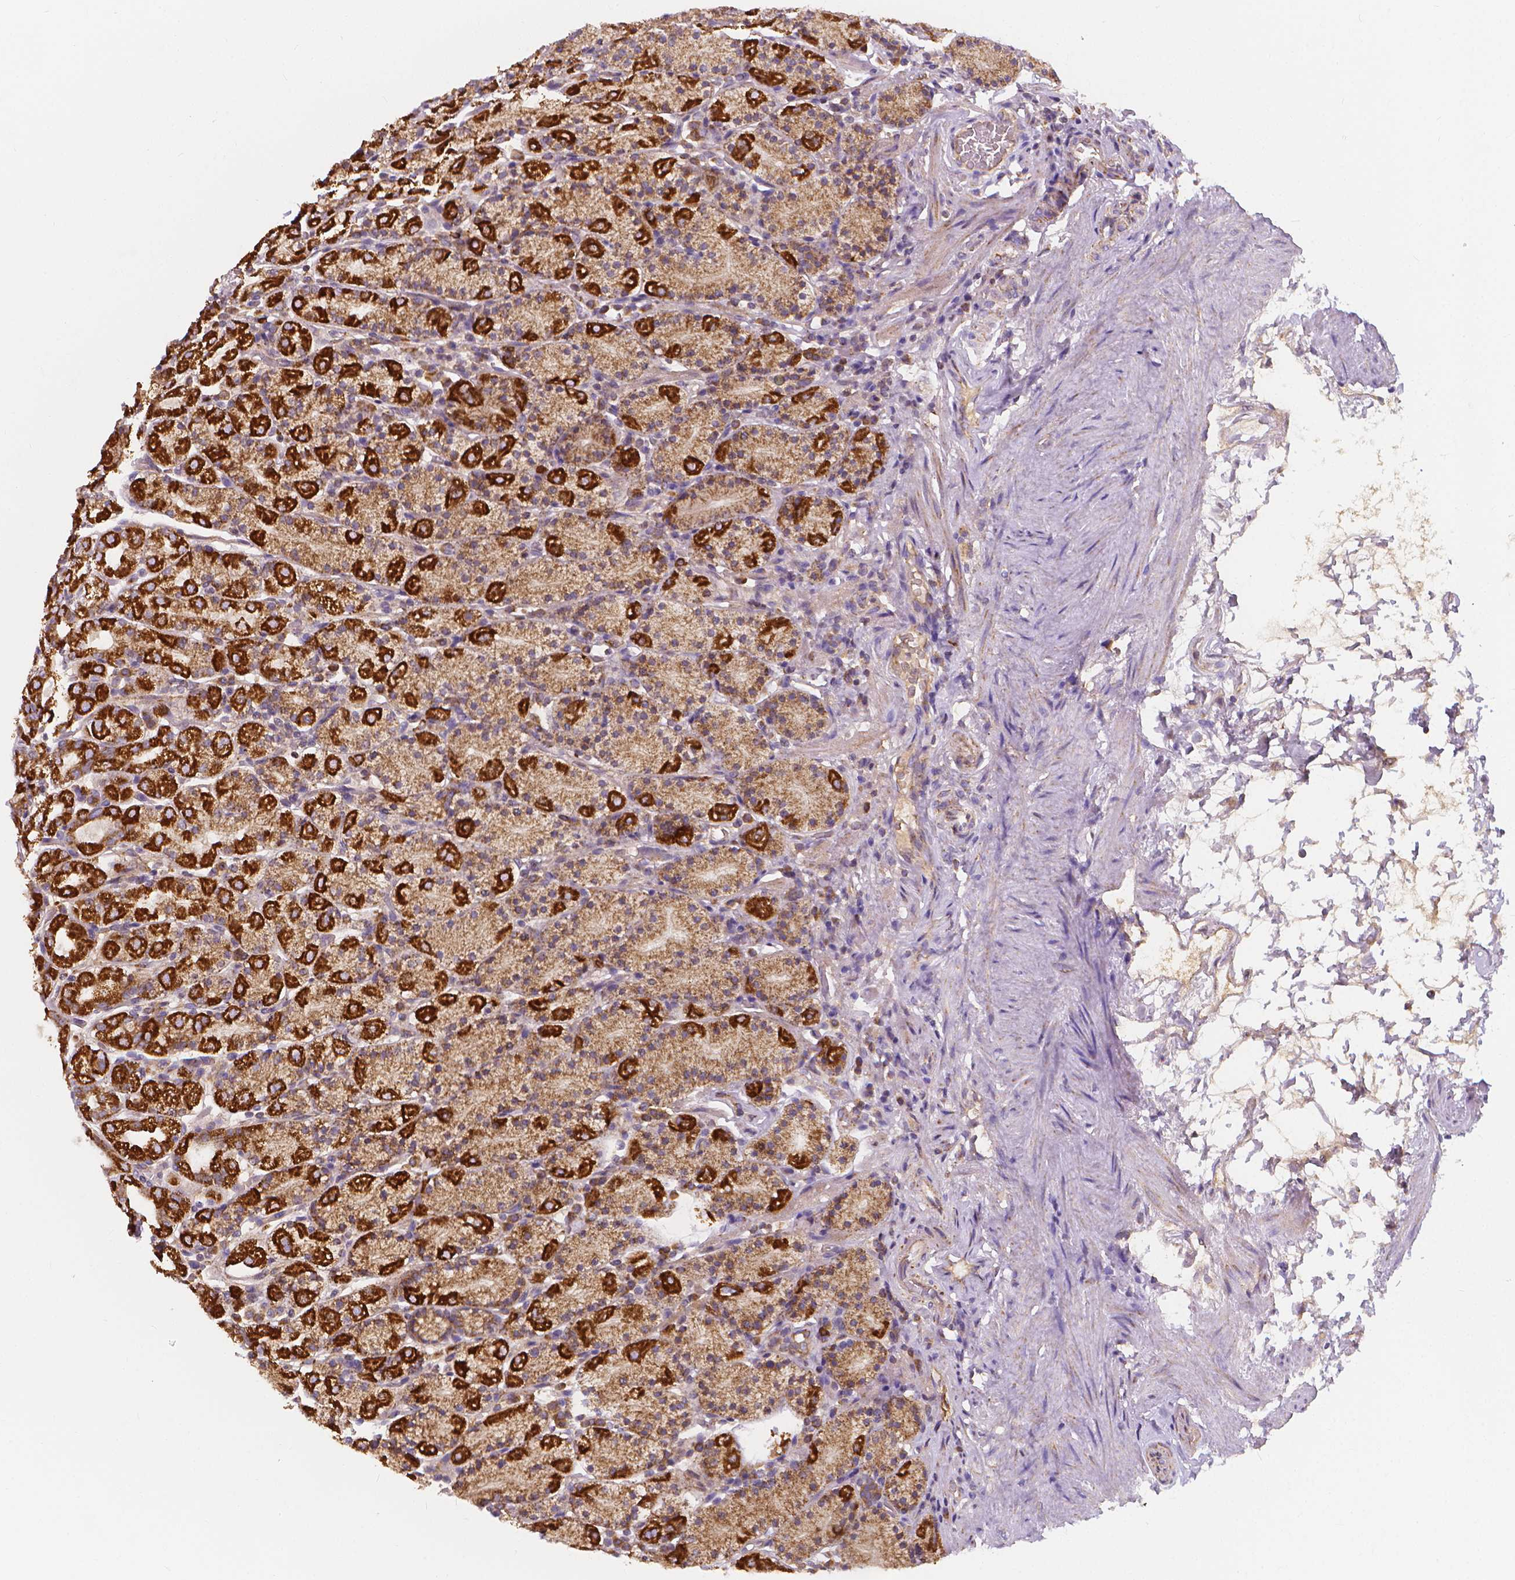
{"staining": {"intensity": "strong", "quantity": "25%-75%", "location": "cytoplasmic/membranous"}, "tissue": "stomach", "cell_type": "Glandular cells", "image_type": "normal", "snomed": [{"axis": "morphology", "description": "Normal tissue, NOS"}, {"axis": "topography", "description": "Stomach, upper"}, {"axis": "topography", "description": "Stomach"}], "caption": "Immunohistochemistry staining of normal stomach, which shows high levels of strong cytoplasmic/membranous positivity in approximately 25%-75% of glandular cells indicating strong cytoplasmic/membranous protein staining. The staining was performed using DAB (brown) for protein detection and nuclei were counterstained in hematoxylin (blue).", "gene": "SNCAIP", "patient": {"sex": "male", "age": 62}}